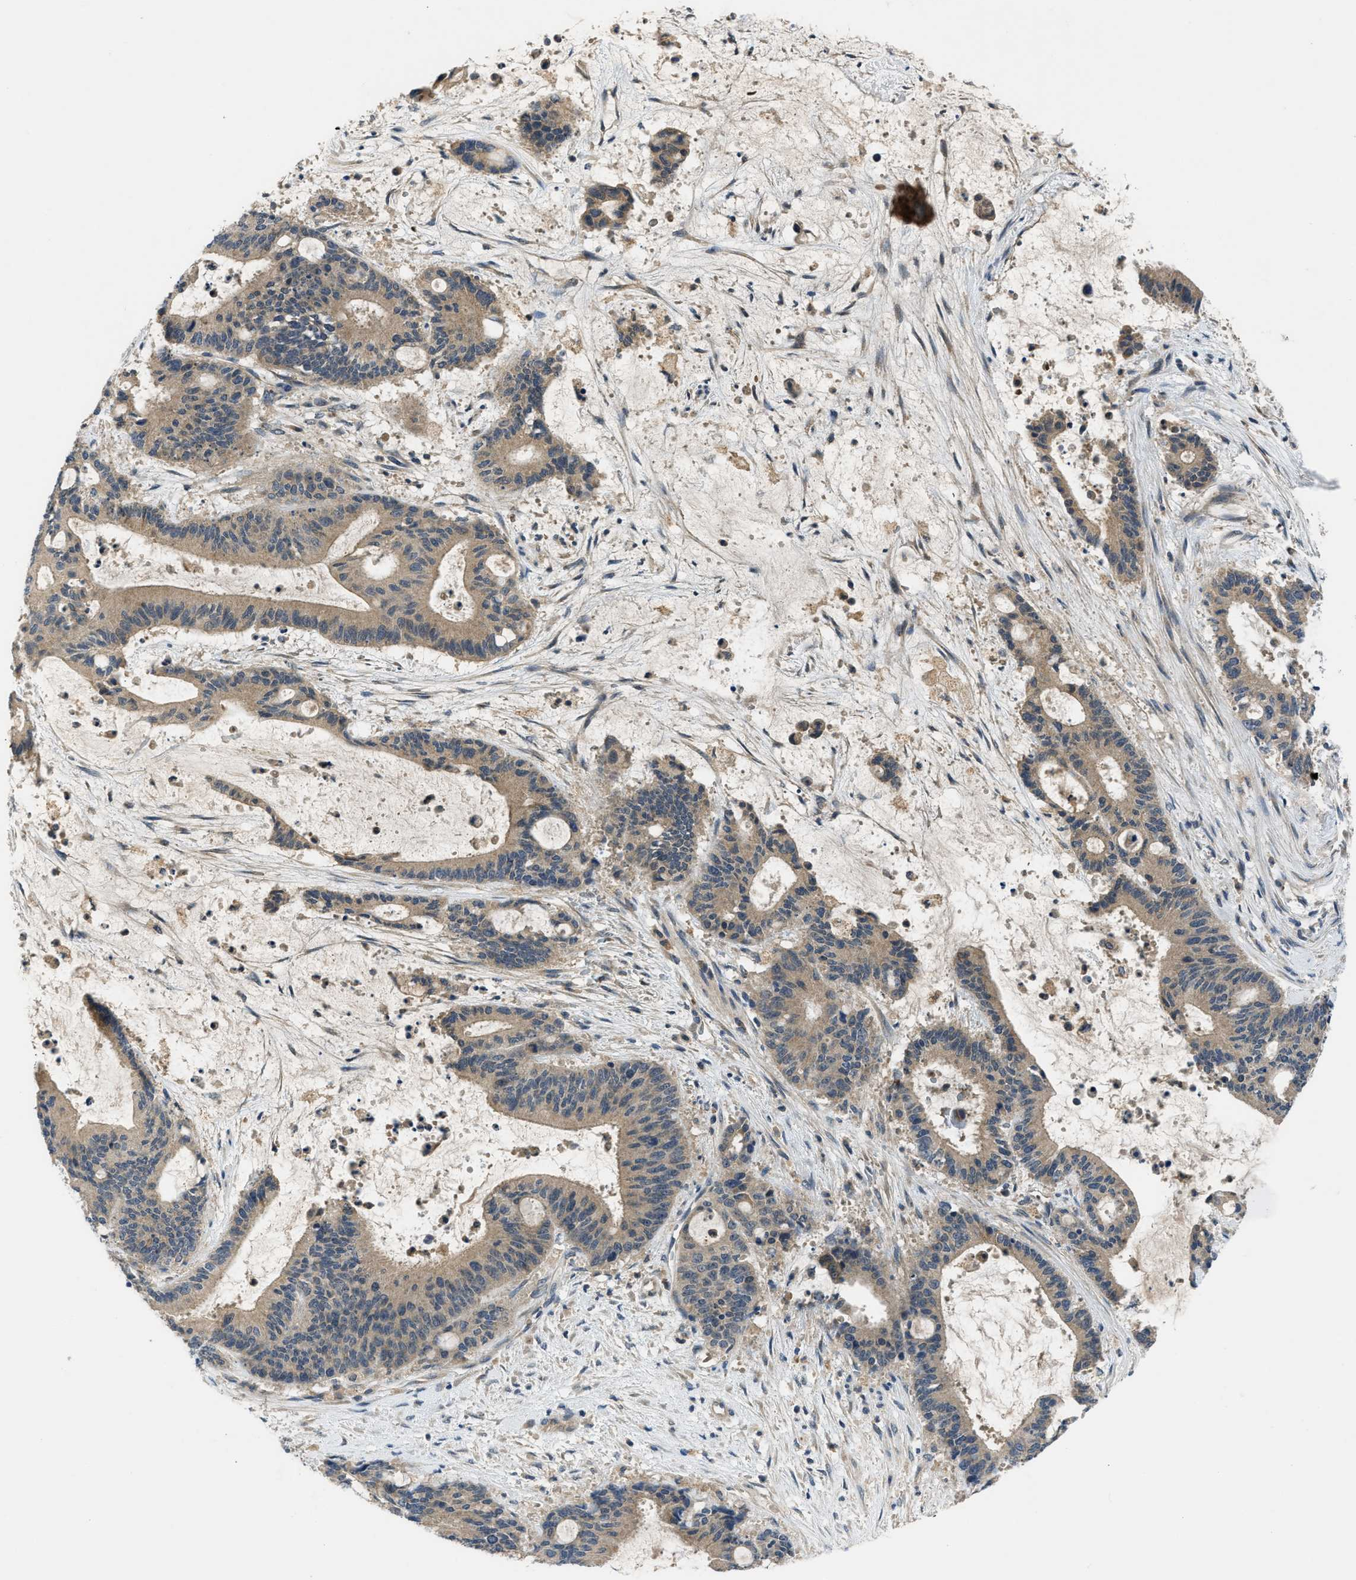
{"staining": {"intensity": "moderate", "quantity": ">75%", "location": "cytoplasmic/membranous"}, "tissue": "liver cancer", "cell_type": "Tumor cells", "image_type": "cancer", "snomed": [{"axis": "morphology", "description": "Normal tissue, NOS"}, {"axis": "morphology", "description": "Cholangiocarcinoma"}, {"axis": "topography", "description": "Liver"}, {"axis": "topography", "description": "Peripheral nerve tissue"}], "caption": "DAB immunohistochemical staining of human liver cancer exhibits moderate cytoplasmic/membranous protein positivity in approximately >75% of tumor cells. Using DAB (3,3'-diaminobenzidine) (brown) and hematoxylin (blue) stains, captured at high magnification using brightfield microscopy.", "gene": "PDE7A", "patient": {"sex": "female", "age": 73}}